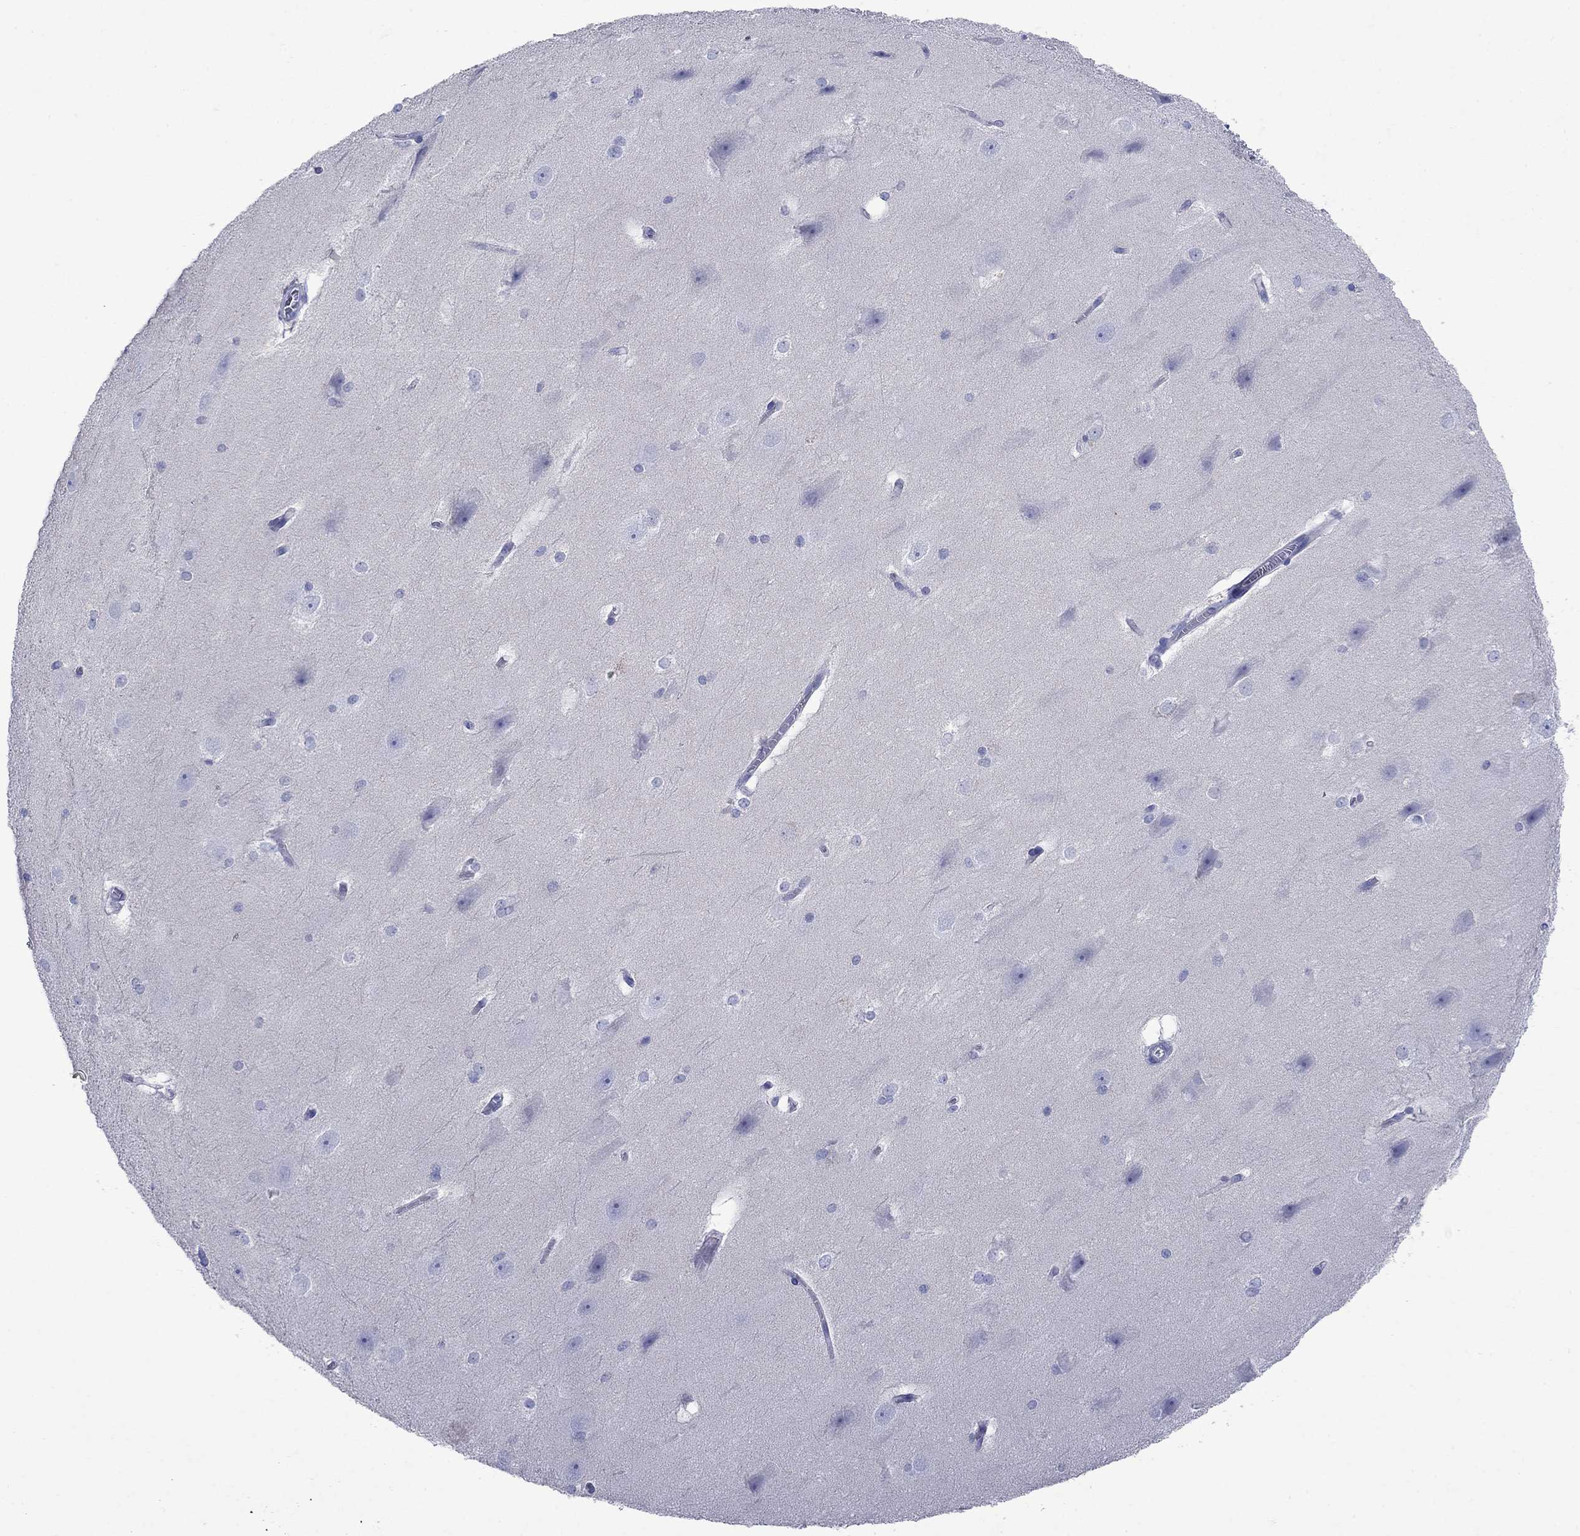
{"staining": {"intensity": "negative", "quantity": "none", "location": "none"}, "tissue": "hippocampus", "cell_type": "Glial cells", "image_type": "normal", "snomed": [{"axis": "morphology", "description": "Normal tissue, NOS"}, {"axis": "topography", "description": "Cerebral cortex"}, {"axis": "topography", "description": "Hippocampus"}], "caption": "Histopathology image shows no significant protein expression in glial cells of unremarkable hippocampus.", "gene": "SULT2B1", "patient": {"sex": "female", "age": 19}}